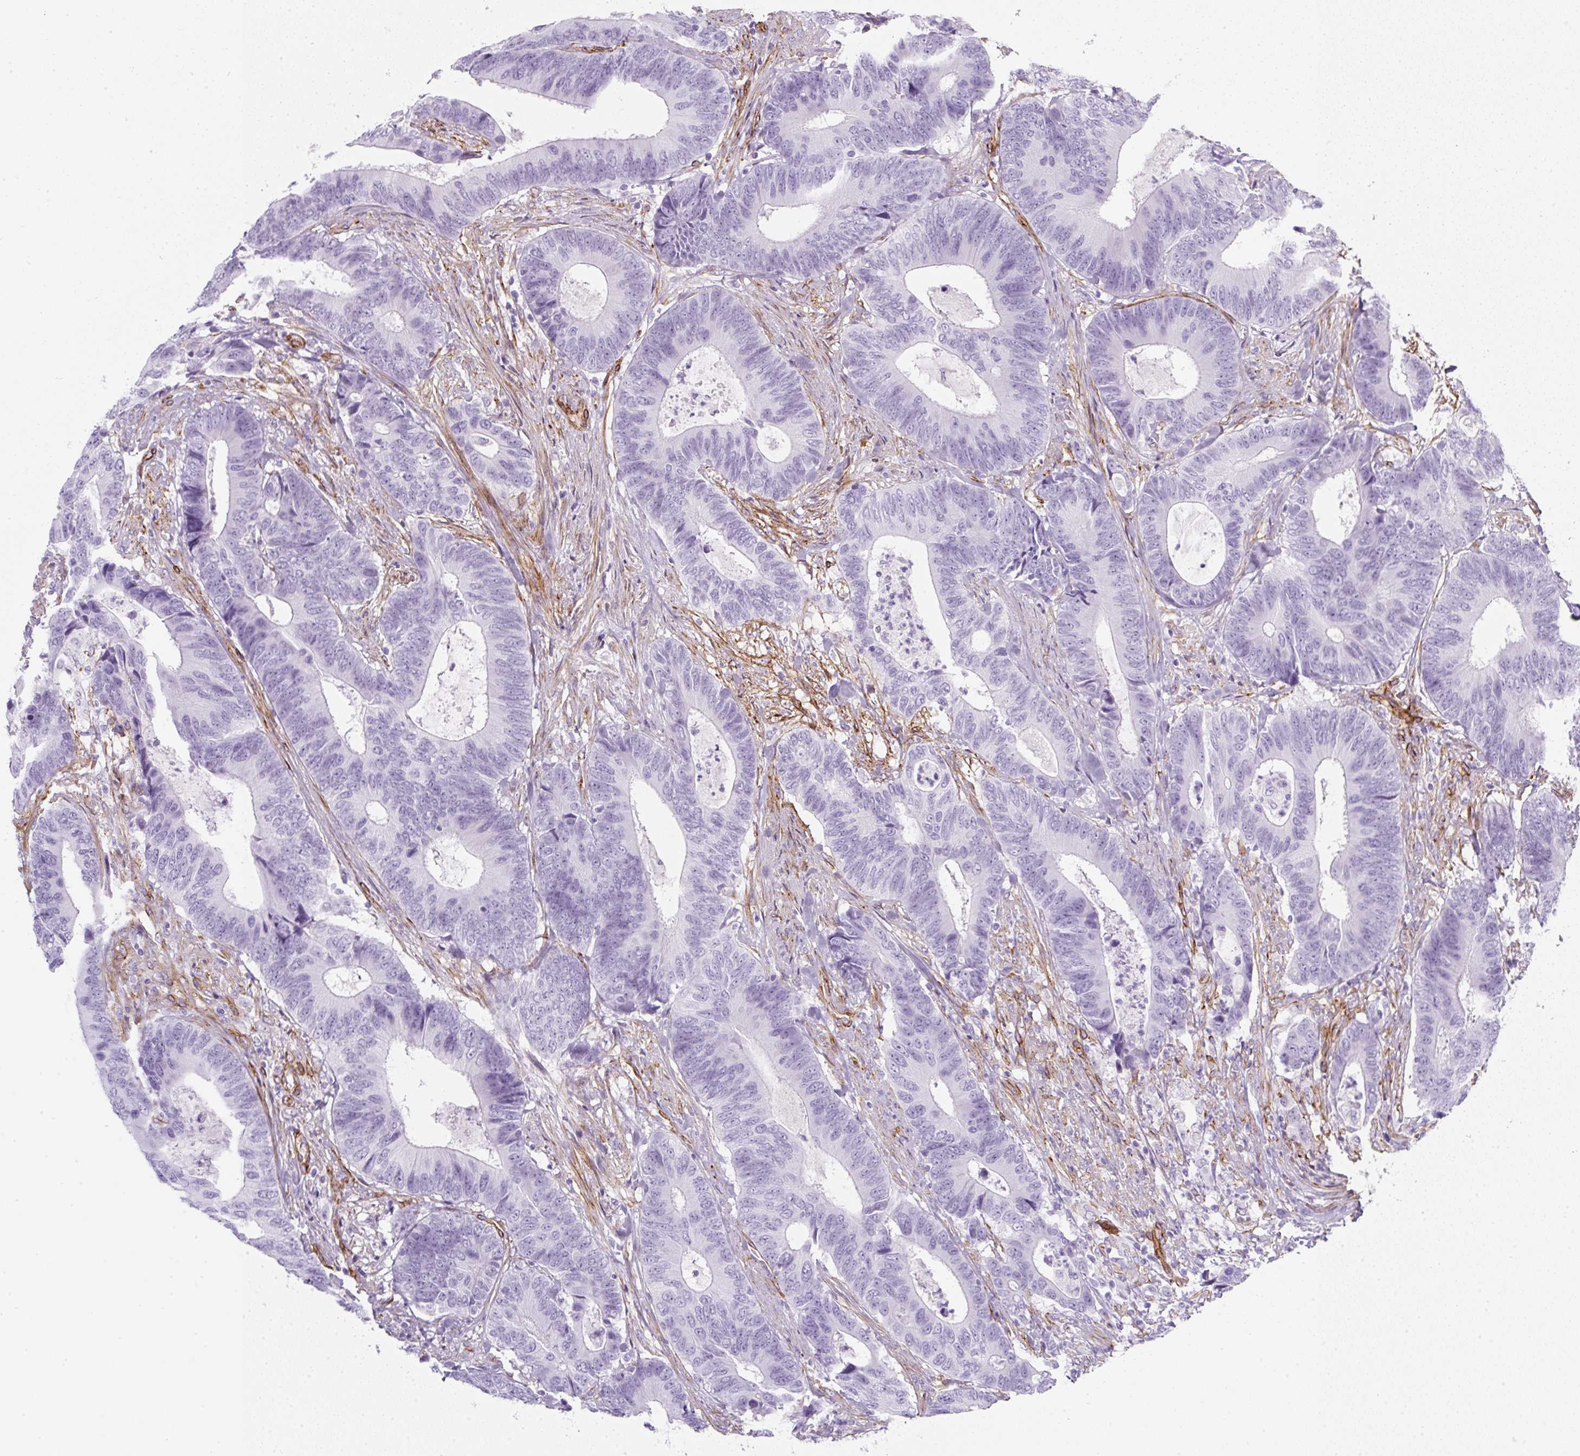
{"staining": {"intensity": "negative", "quantity": "none", "location": "none"}, "tissue": "colorectal cancer", "cell_type": "Tumor cells", "image_type": "cancer", "snomed": [{"axis": "morphology", "description": "Adenocarcinoma, NOS"}, {"axis": "topography", "description": "Colon"}], "caption": "Immunohistochemistry histopathology image of neoplastic tissue: colorectal adenocarcinoma stained with DAB shows no significant protein positivity in tumor cells. (DAB (3,3'-diaminobenzidine) immunohistochemistry with hematoxylin counter stain).", "gene": "CAVIN3", "patient": {"sex": "male", "age": 87}}